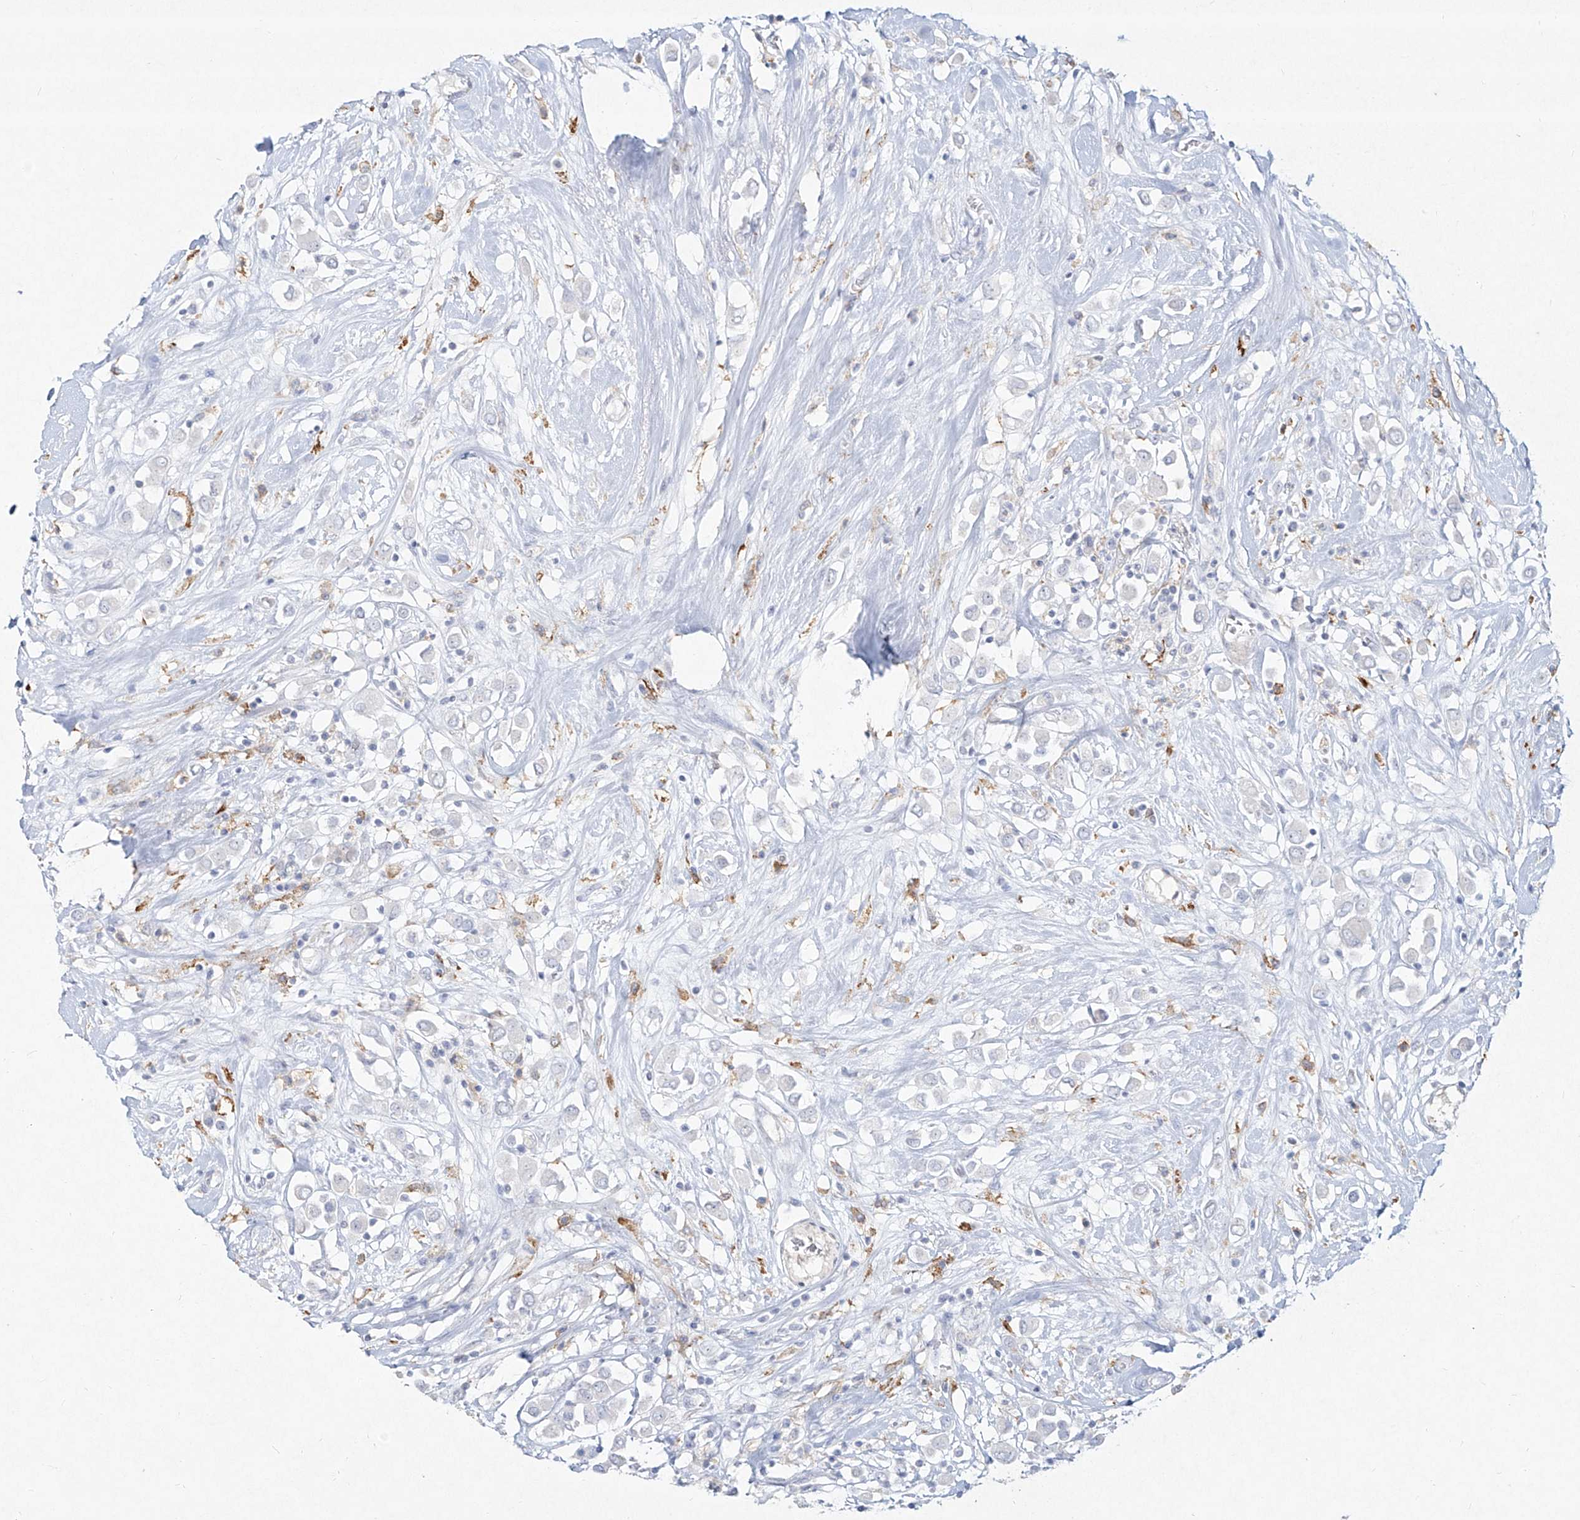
{"staining": {"intensity": "negative", "quantity": "none", "location": "none"}, "tissue": "breast cancer", "cell_type": "Tumor cells", "image_type": "cancer", "snomed": [{"axis": "morphology", "description": "Duct carcinoma"}, {"axis": "topography", "description": "Breast"}], "caption": "Tumor cells are negative for protein expression in human intraductal carcinoma (breast).", "gene": "CD209", "patient": {"sex": "female", "age": 61}}